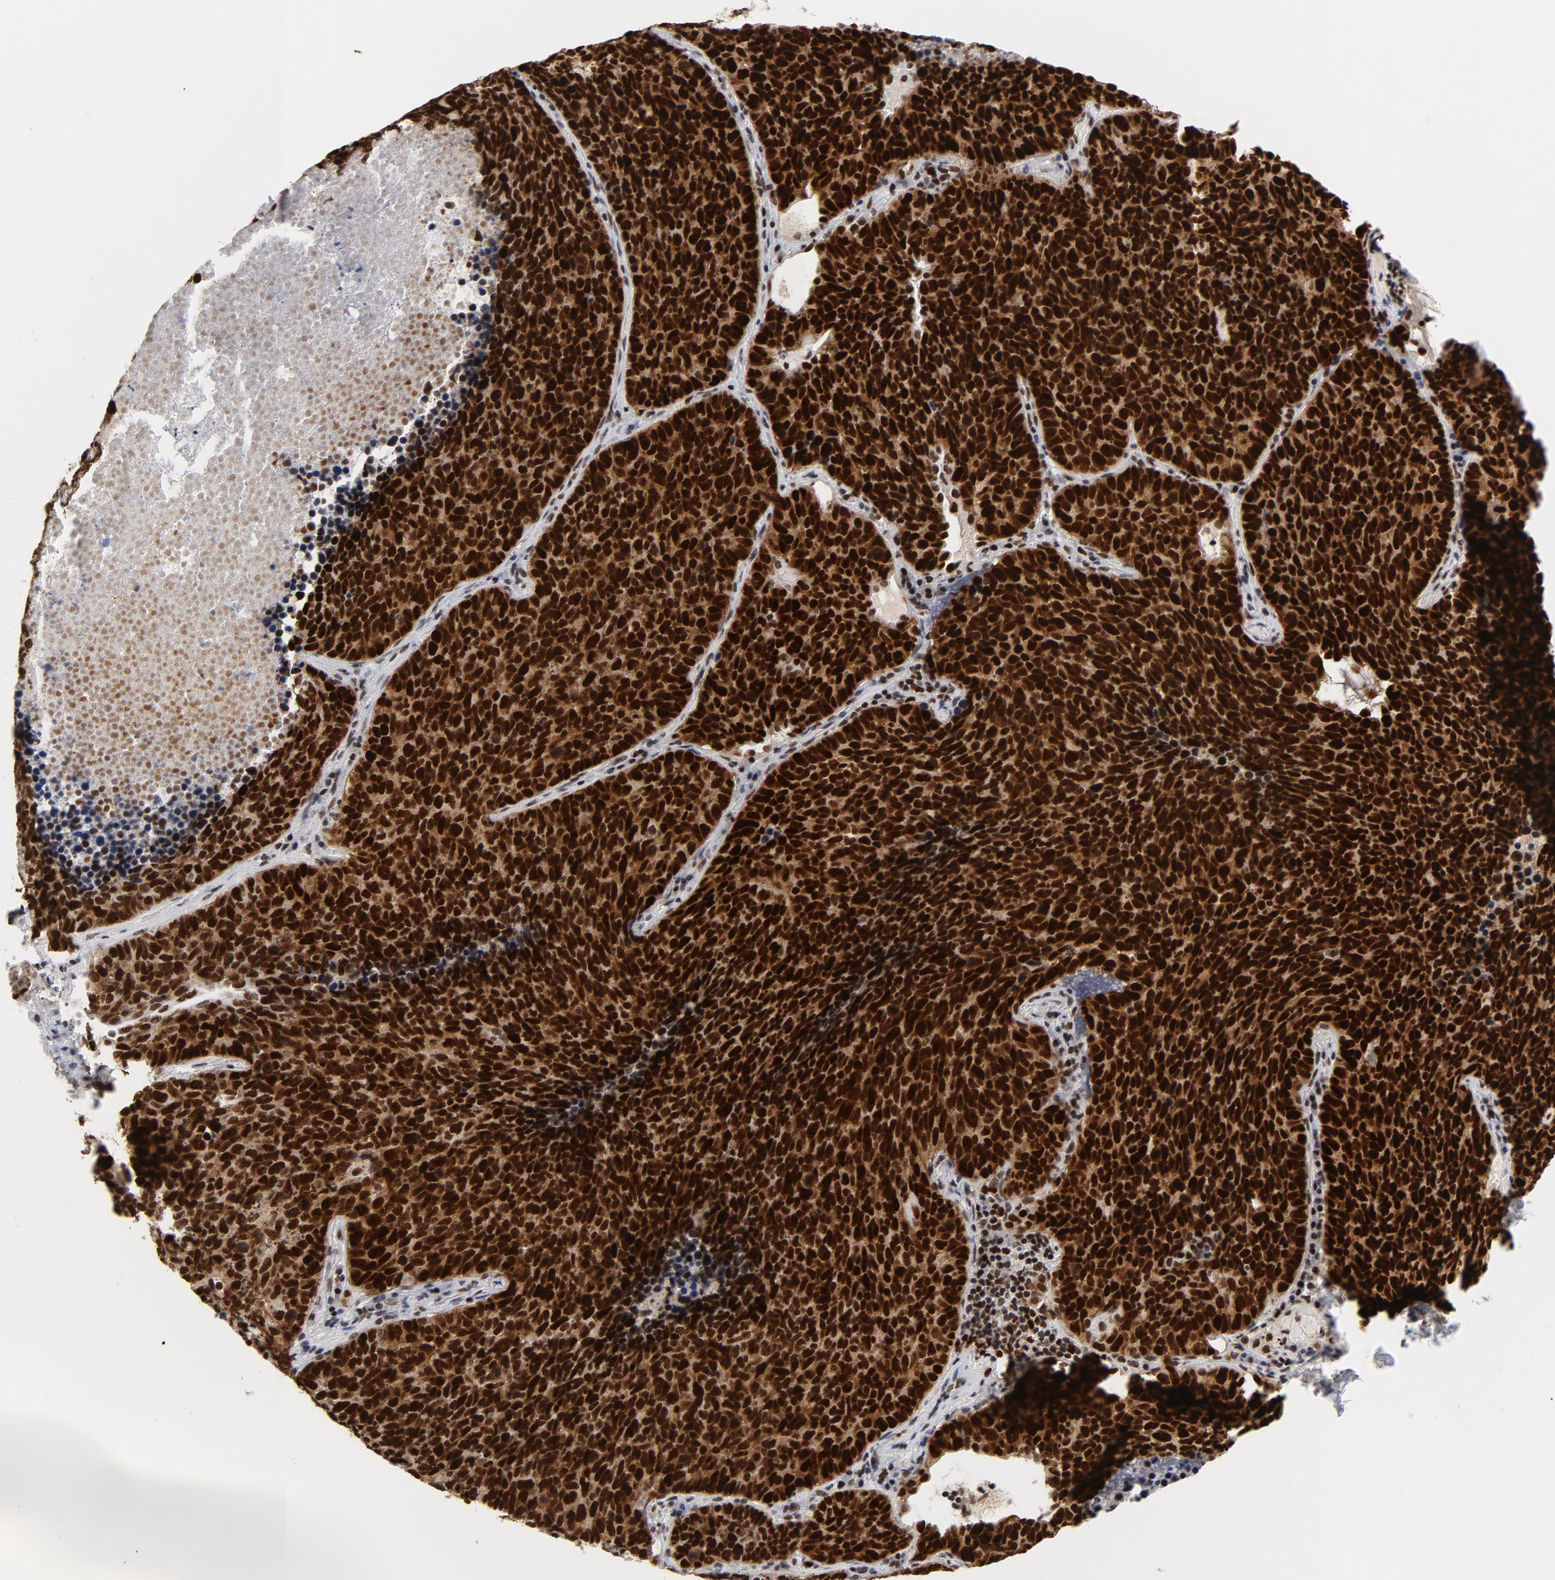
{"staining": {"intensity": "strong", "quantity": ">75%", "location": "nuclear"}, "tissue": "lung cancer", "cell_type": "Tumor cells", "image_type": "cancer", "snomed": [{"axis": "morphology", "description": "Neoplasm, malignant, NOS"}, {"axis": "topography", "description": "Lung"}], "caption": "A brown stain labels strong nuclear staining of a protein in lung cancer (neoplasm (malignant)) tumor cells.", "gene": "RFC4", "patient": {"sex": "female", "age": 75}}